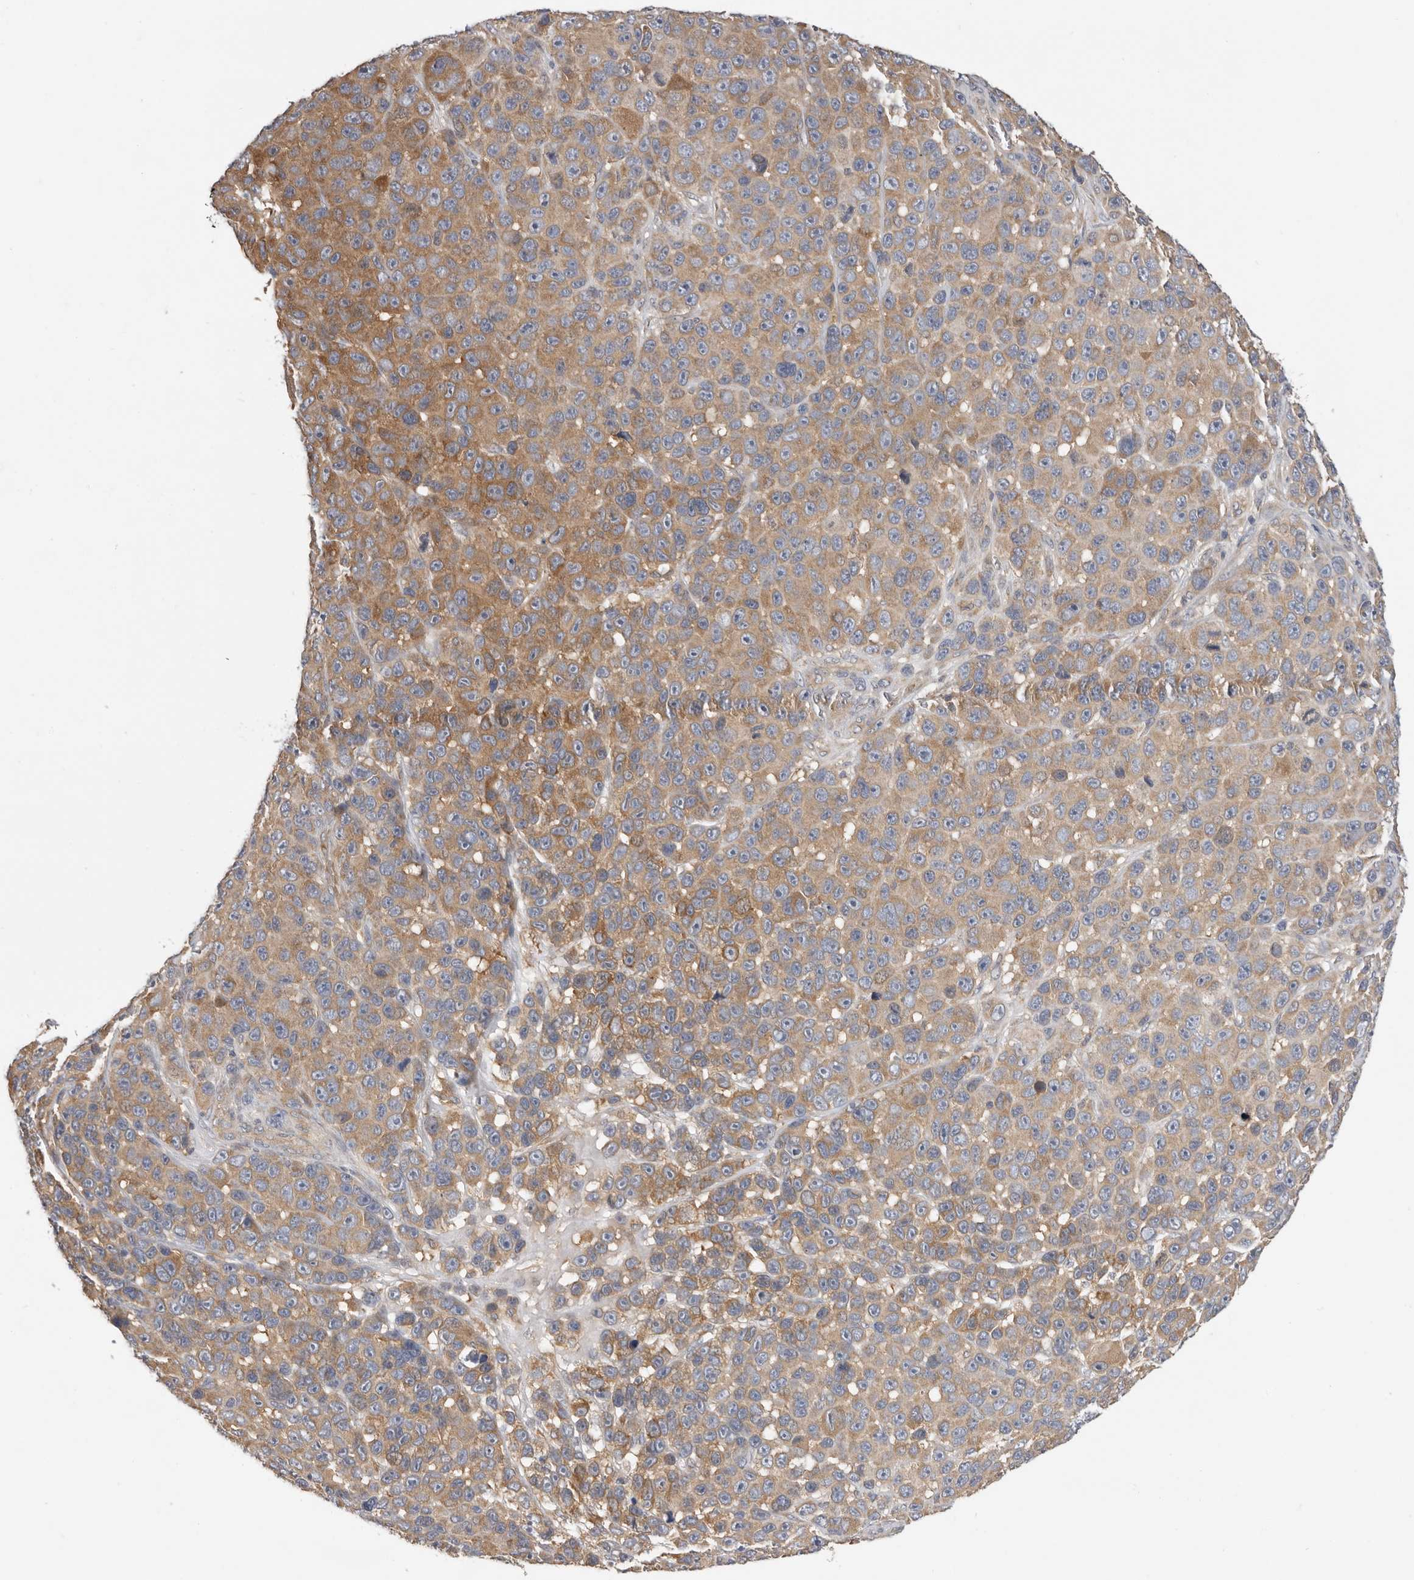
{"staining": {"intensity": "moderate", "quantity": ">75%", "location": "cytoplasmic/membranous"}, "tissue": "melanoma", "cell_type": "Tumor cells", "image_type": "cancer", "snomed": [{"axis": "morphology", "description": "Malignant melanoma, NOS"}, {"axis": "topography", "description": "Skin"}], "caption": "Melanoma was stained to show a protein in brown. There is medium levels of moderate cytoplasmic/membranous positivity in about >75% of tumor cells.", "gene": "PPP1R42", "patient": {"sex": "male", "age": 53}}